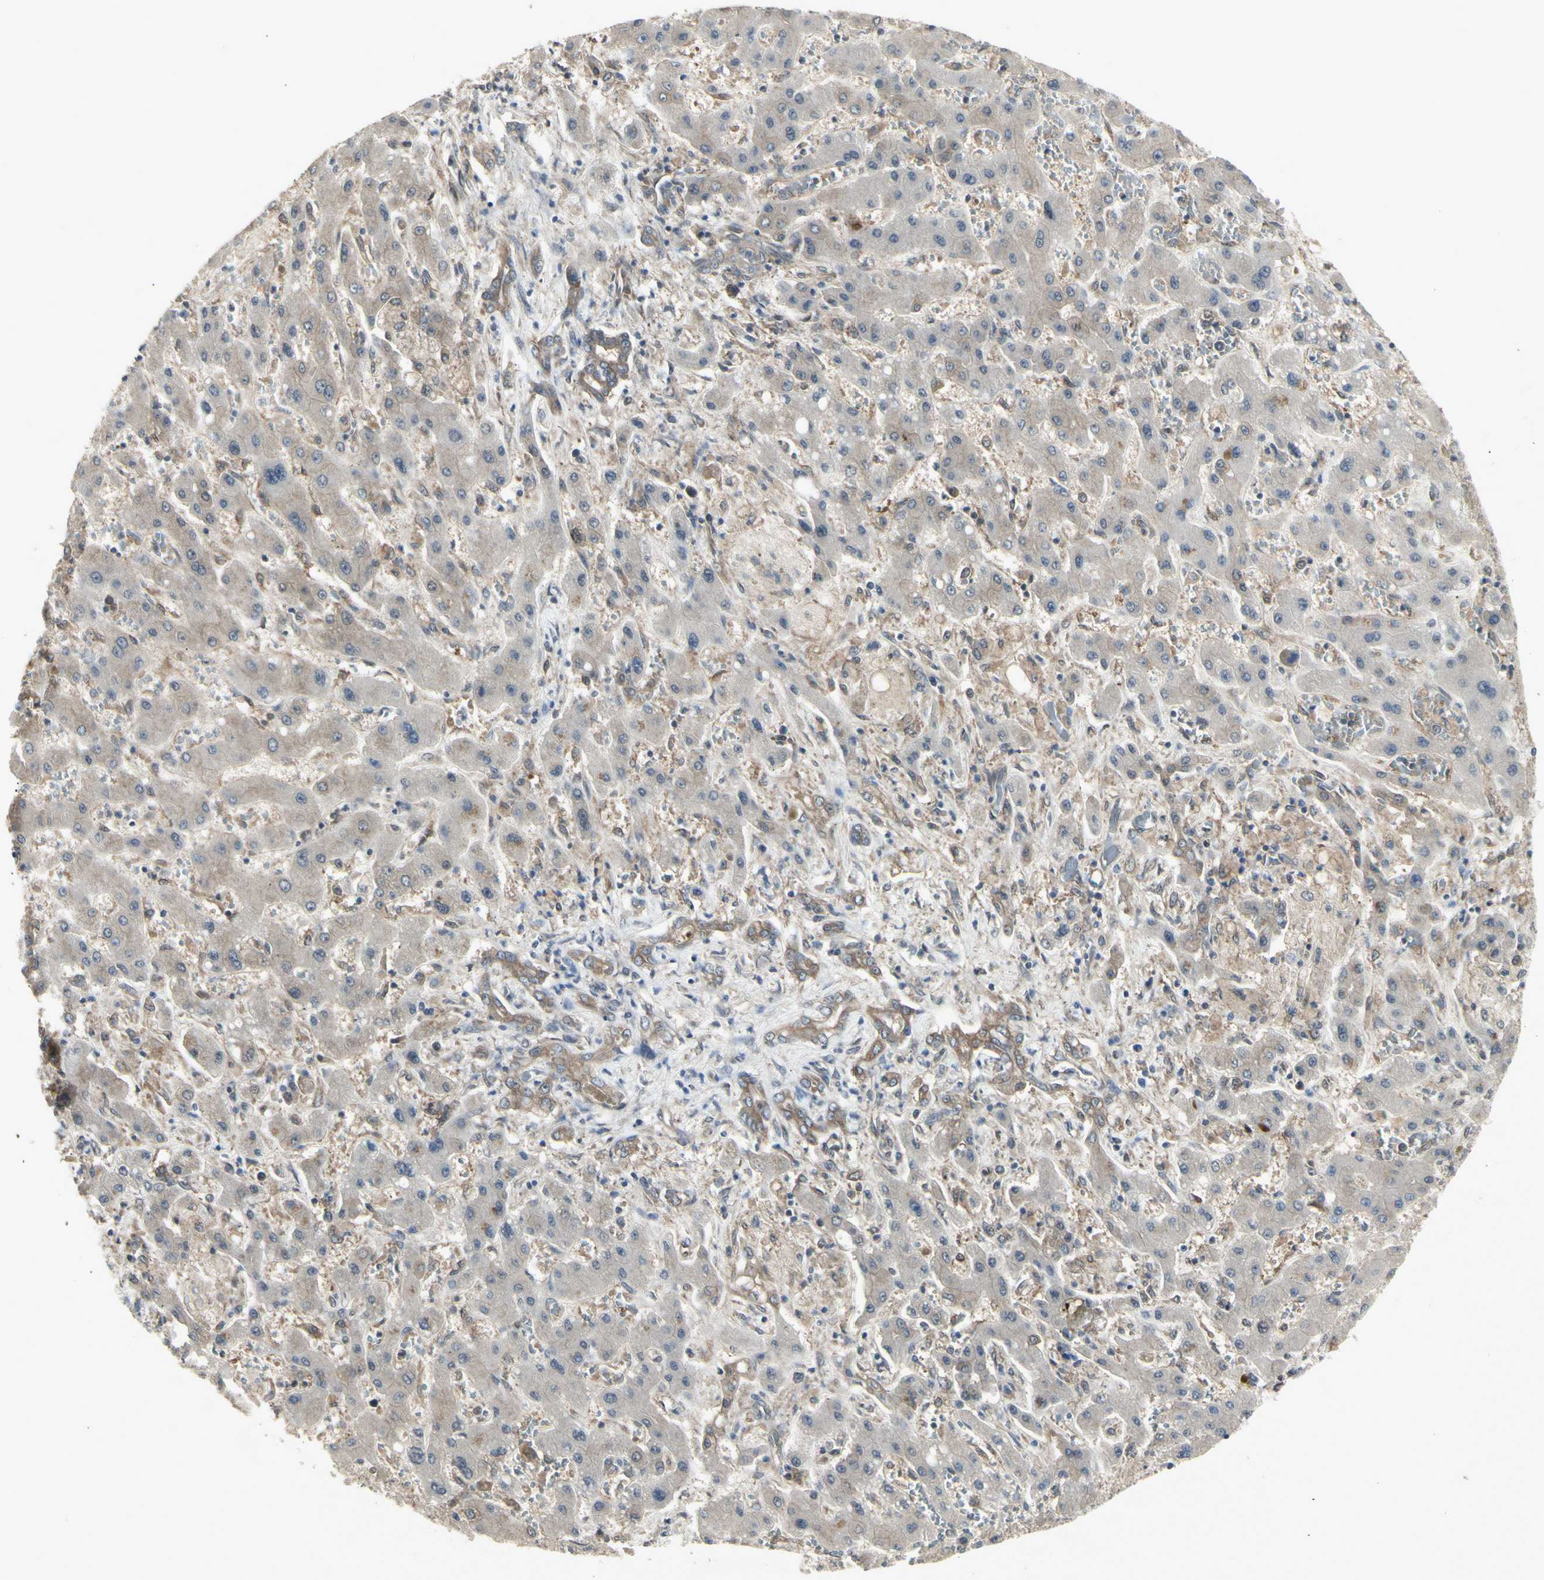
{"staining": {"intensity": "moderate", "quantity": ">75%", "location": "cytoplasmic/membranous"}, "tissue": "liver cancer", "cell_type": "Tumor cells", "image_type": "cancer", "snomed": [{"axis": "morphology", "description": "Cholangiocarcinoma"}, {"axis": "topography", "description": "Liver"}], "caption": "The micrograph shows a brown stain indicating the presence of a protein in the cytoplasmic/membranous of tumor cells in cholangiocarcinoma (liver).", "gene": "CHURC1-FNTB", "patient": {"sex": "male", "age": 50}}